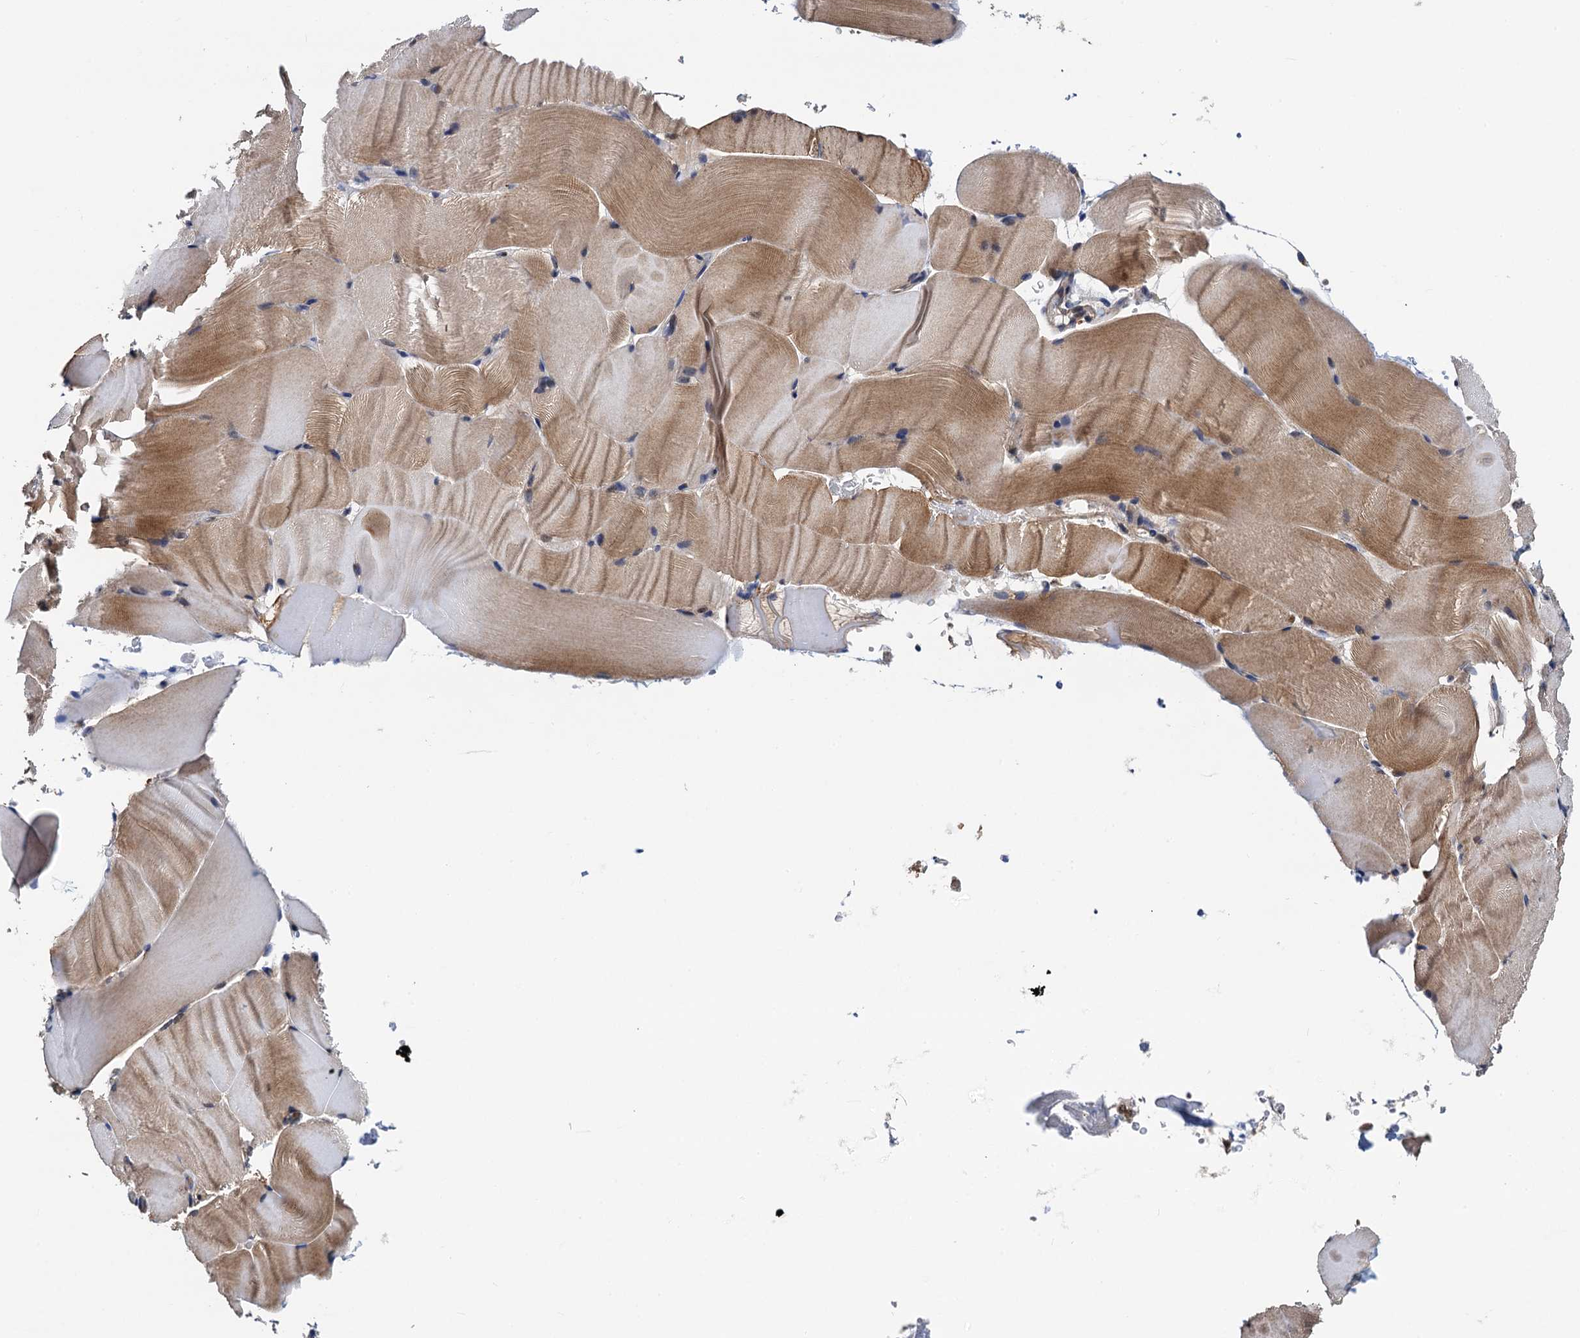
{"staining": {"intensity": "moderate", "quantity": "25%-75%", "location": "cytoplasmic/membranous"}, "tissue": "skeletal muscle", "cell_type": "Myocytes", "image_type": "normal", "snomed": [{"axis": "morphology", "description": "Normal tissue, NOS"}, {"axis": "topography", "description": "Skeletal muscle"}, {"axis": "topography", "description": "Parathyroid gland"}], "caption": "Skeletal muscle stained with IHC shows moderate cytoplasmic/membranous positivity in about 25%-75% of myocytes.", "gene": "PTCD3", "patient": {"sex": "female", "age": 37}}